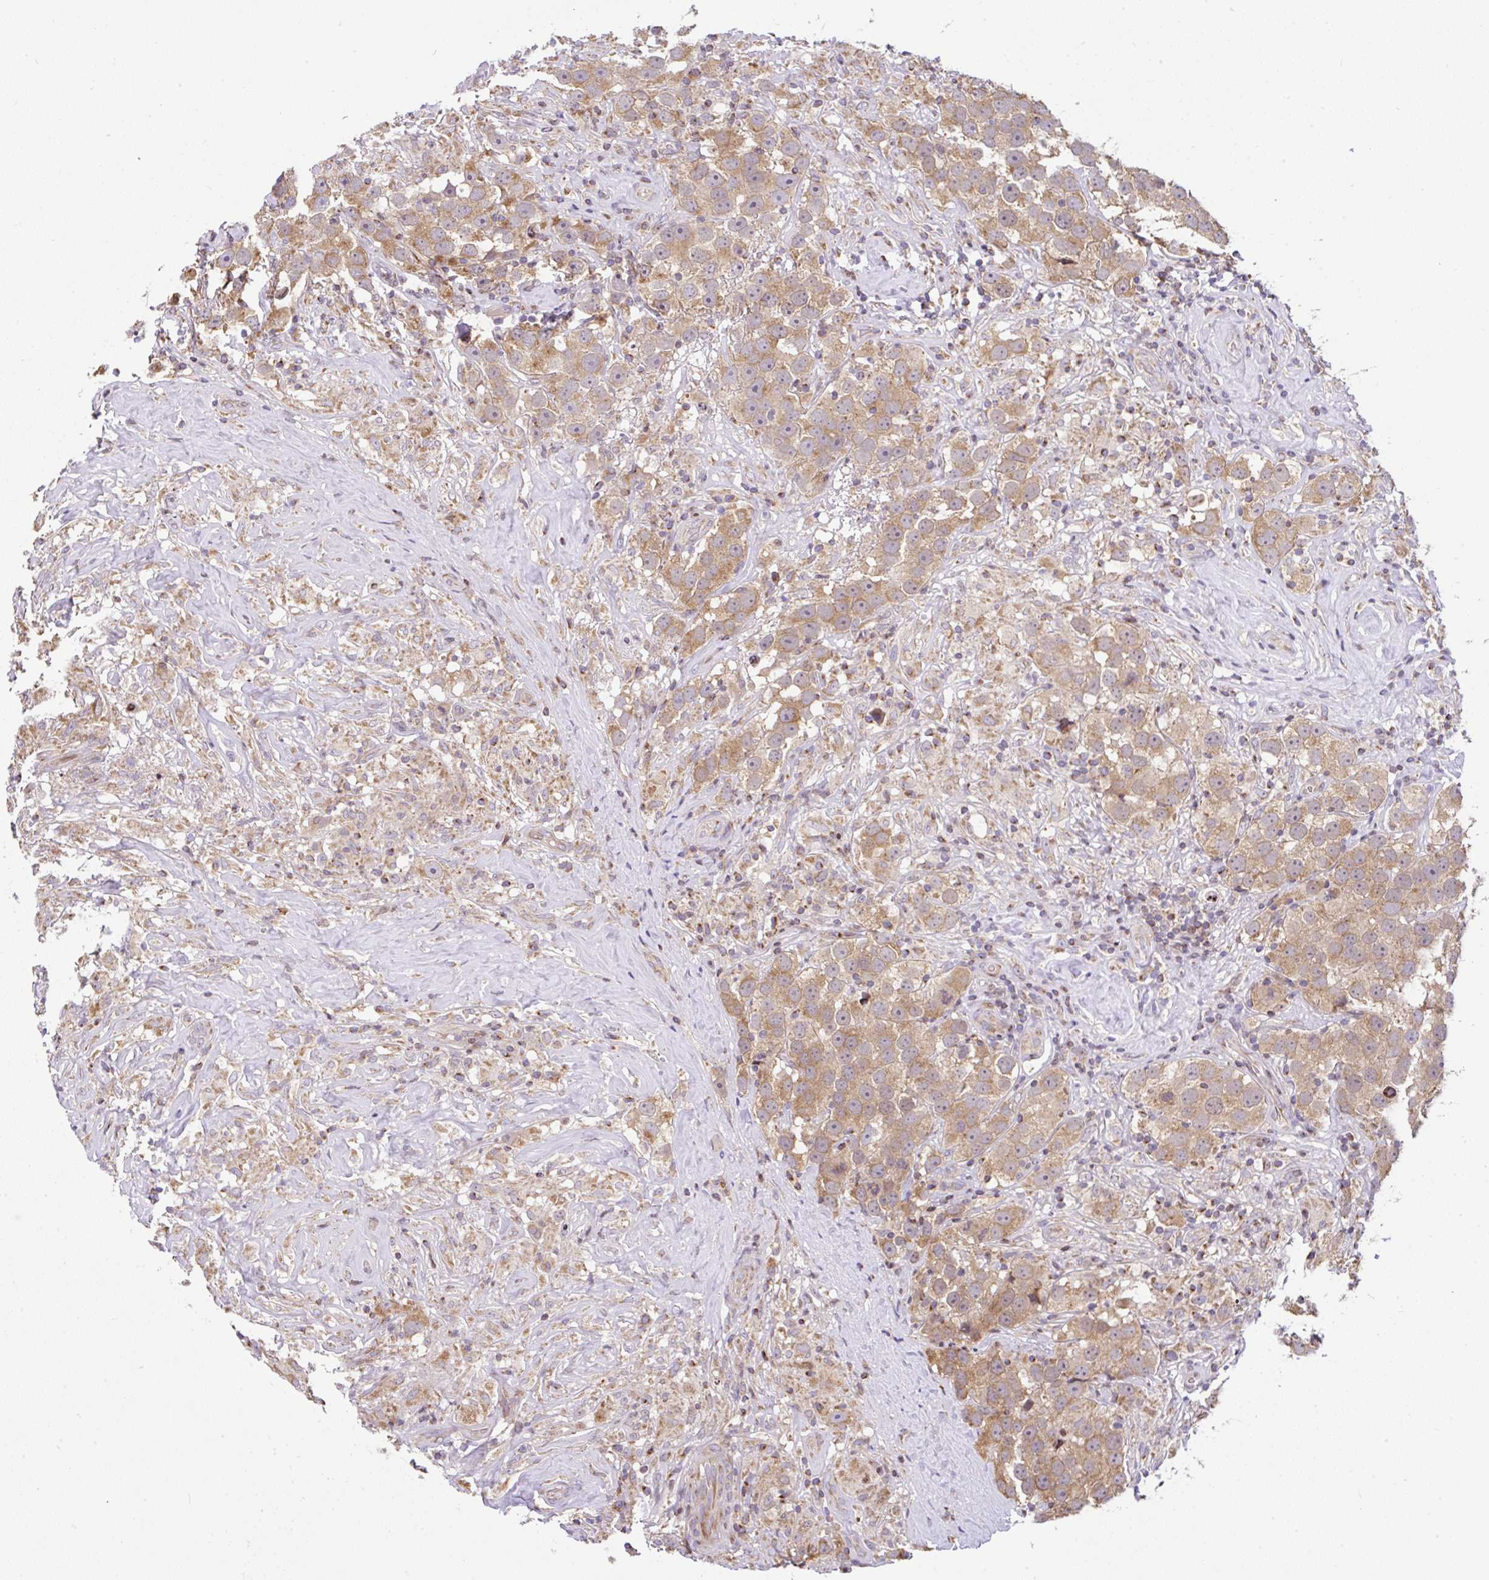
{"staining": {"intensity": "moderate", "quantity": ">75%", "location": "cytoplasmic/membranous"}, "tissue": "testis cancer", "cell_type": "Tumor cells", "image_type": "cancer", "snomed": [{"axis": "morphology", "description": "Seminoma, NOS"}, {"axis": "topography", "description": "Testis"}], "caption": "Testis cancer stained with a protein marker demonstrates moderate staining in tumor cells.", "gene": "FIGNL1", "patient": {"sex": "male", "age": 49}}